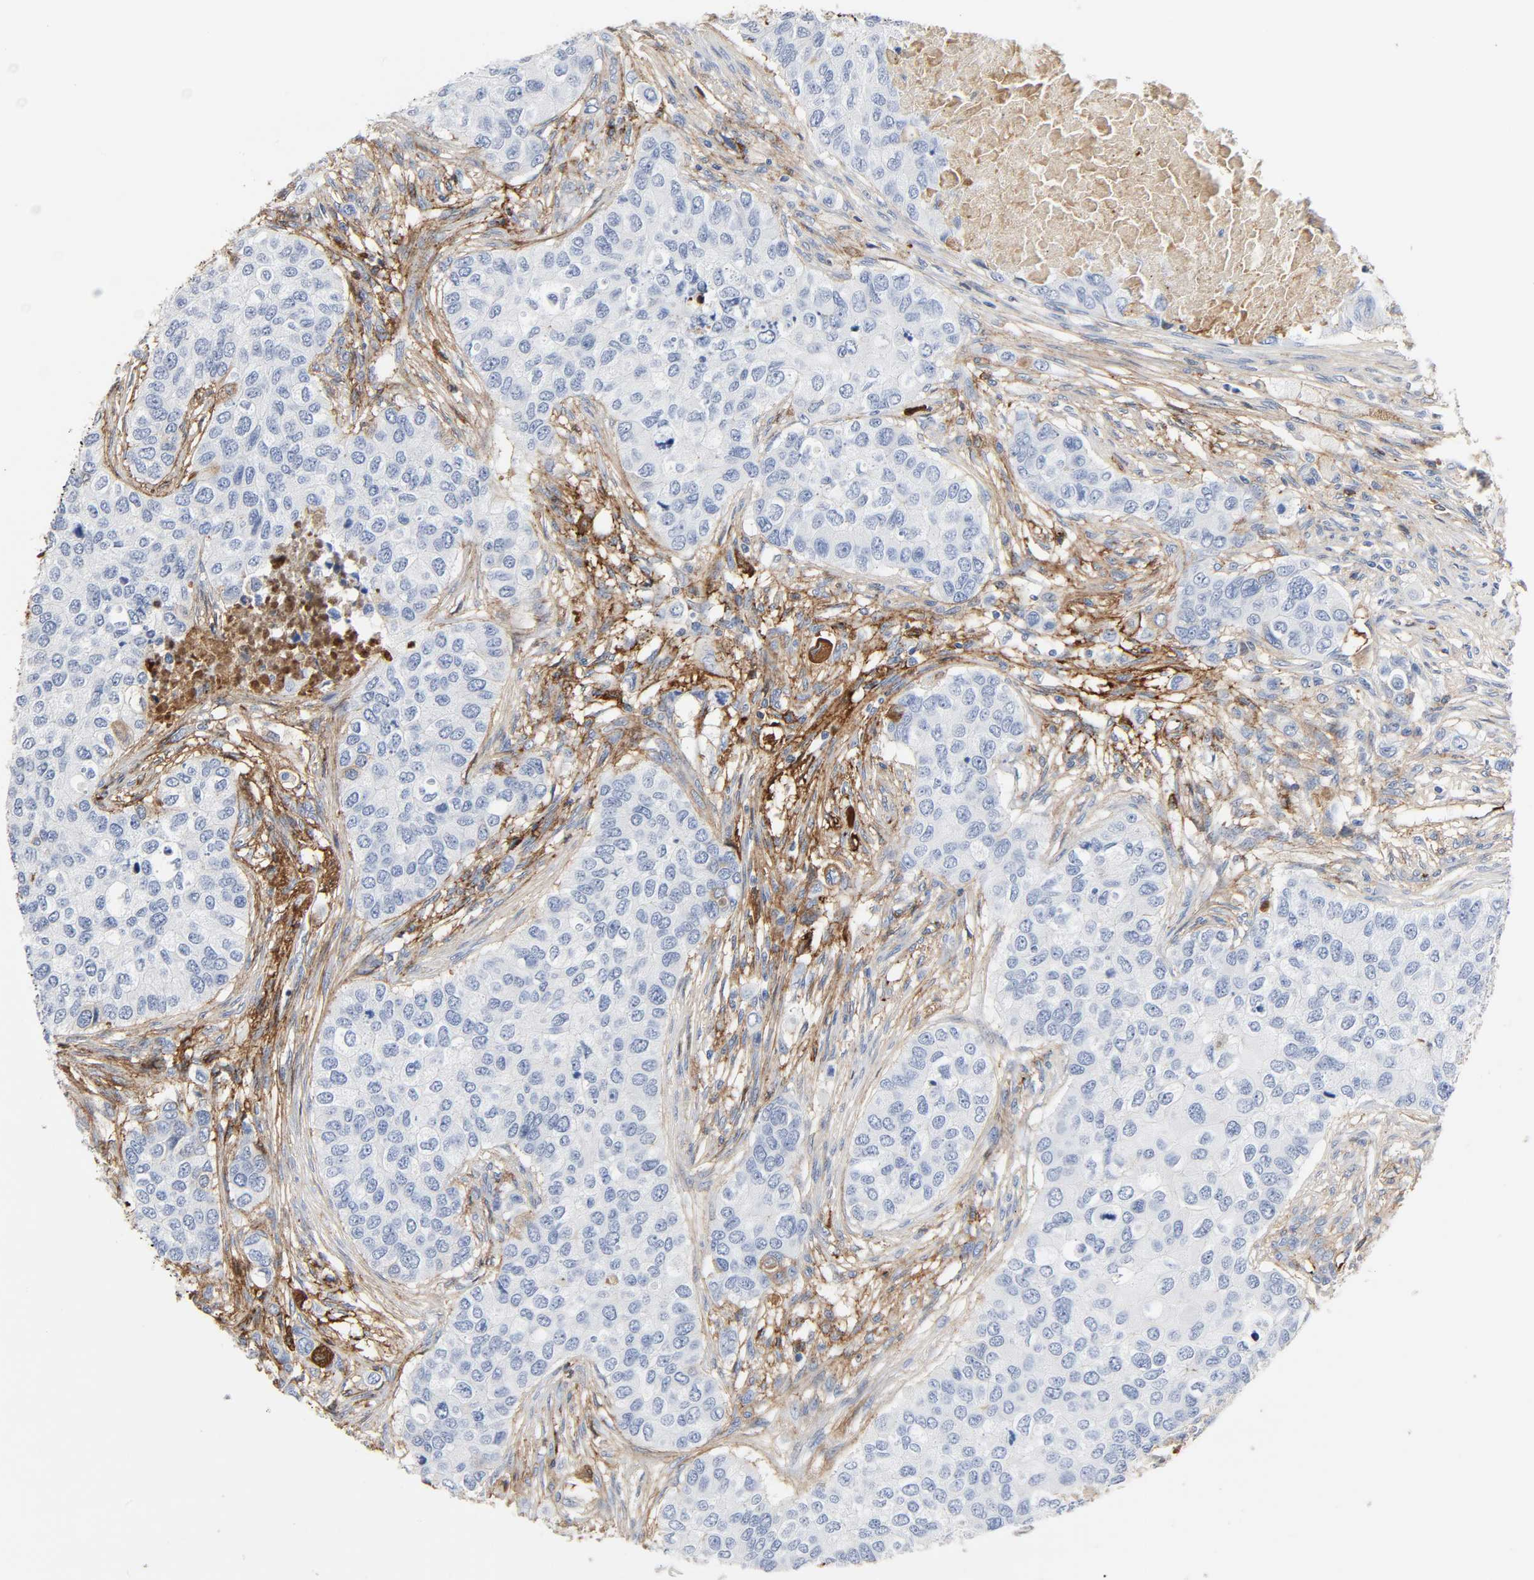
{"staining": {"intensity": "strong", "quantity": "<25%", "location": "cytoplasmic/membranous"}, "tissue": "breast cancer", "cell_type": "Tumor cells", "image_type": "cancer", "snomed": [{"axis": "morphology", "description": "Normal tissue, NOS"}, {"axis": "morphology", "description": "Duct carcinoma"}, {"axis": "topography", "description": "Breast"}], "caption": "IHC histopathology image of neoplastic tissue: human invasive ductal carcinoma (breast) stained using immunohistochemistry displays medium levels of strong protein expression localized specifically in the cytoplasmic/membranous of tumor cells, appearing as a cytoplasmic/membranous brown color.", "gene": "C3", "patient": {"sex": "female", "age": 49}}